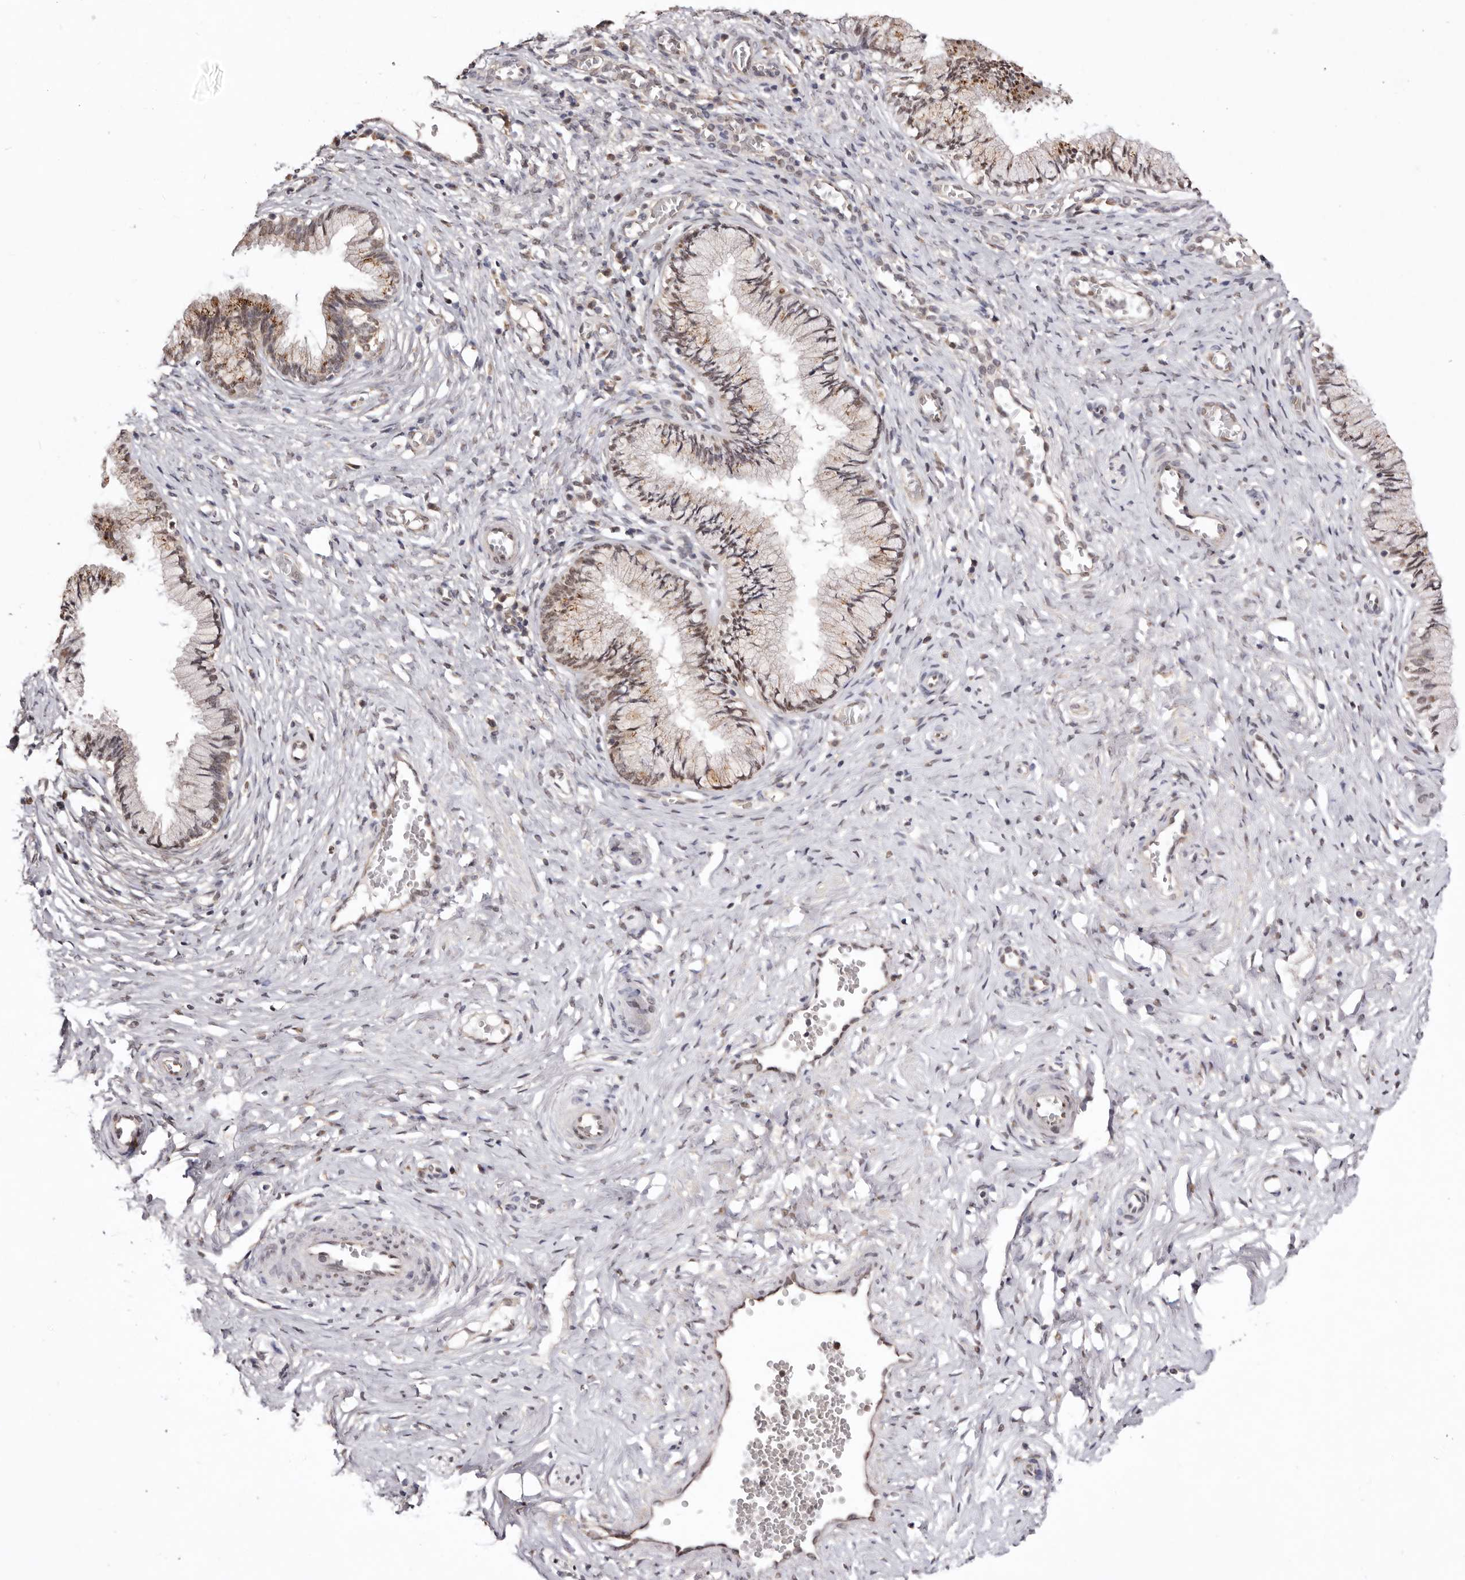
{"staining": {"intensity": "weak", "quantity": "25%-75%", "location": "nuclear"}, "tissue": "cervix", "cell_type": "Glandular cells", "image_type": "normal", "snomed": [{"axis": "morphology", "description": "Normal tissue, NOS"}, {"axis": "topography", "description": "Cervix"}], "caption": "DAB immunohistochemical staining of unremarkable cervix exhibits weak nuclear protein positivity in approximately 25%-75% of glandular cells.", "gene": "NOTCH1", "patient": {"sex": "female", "age": 27}}